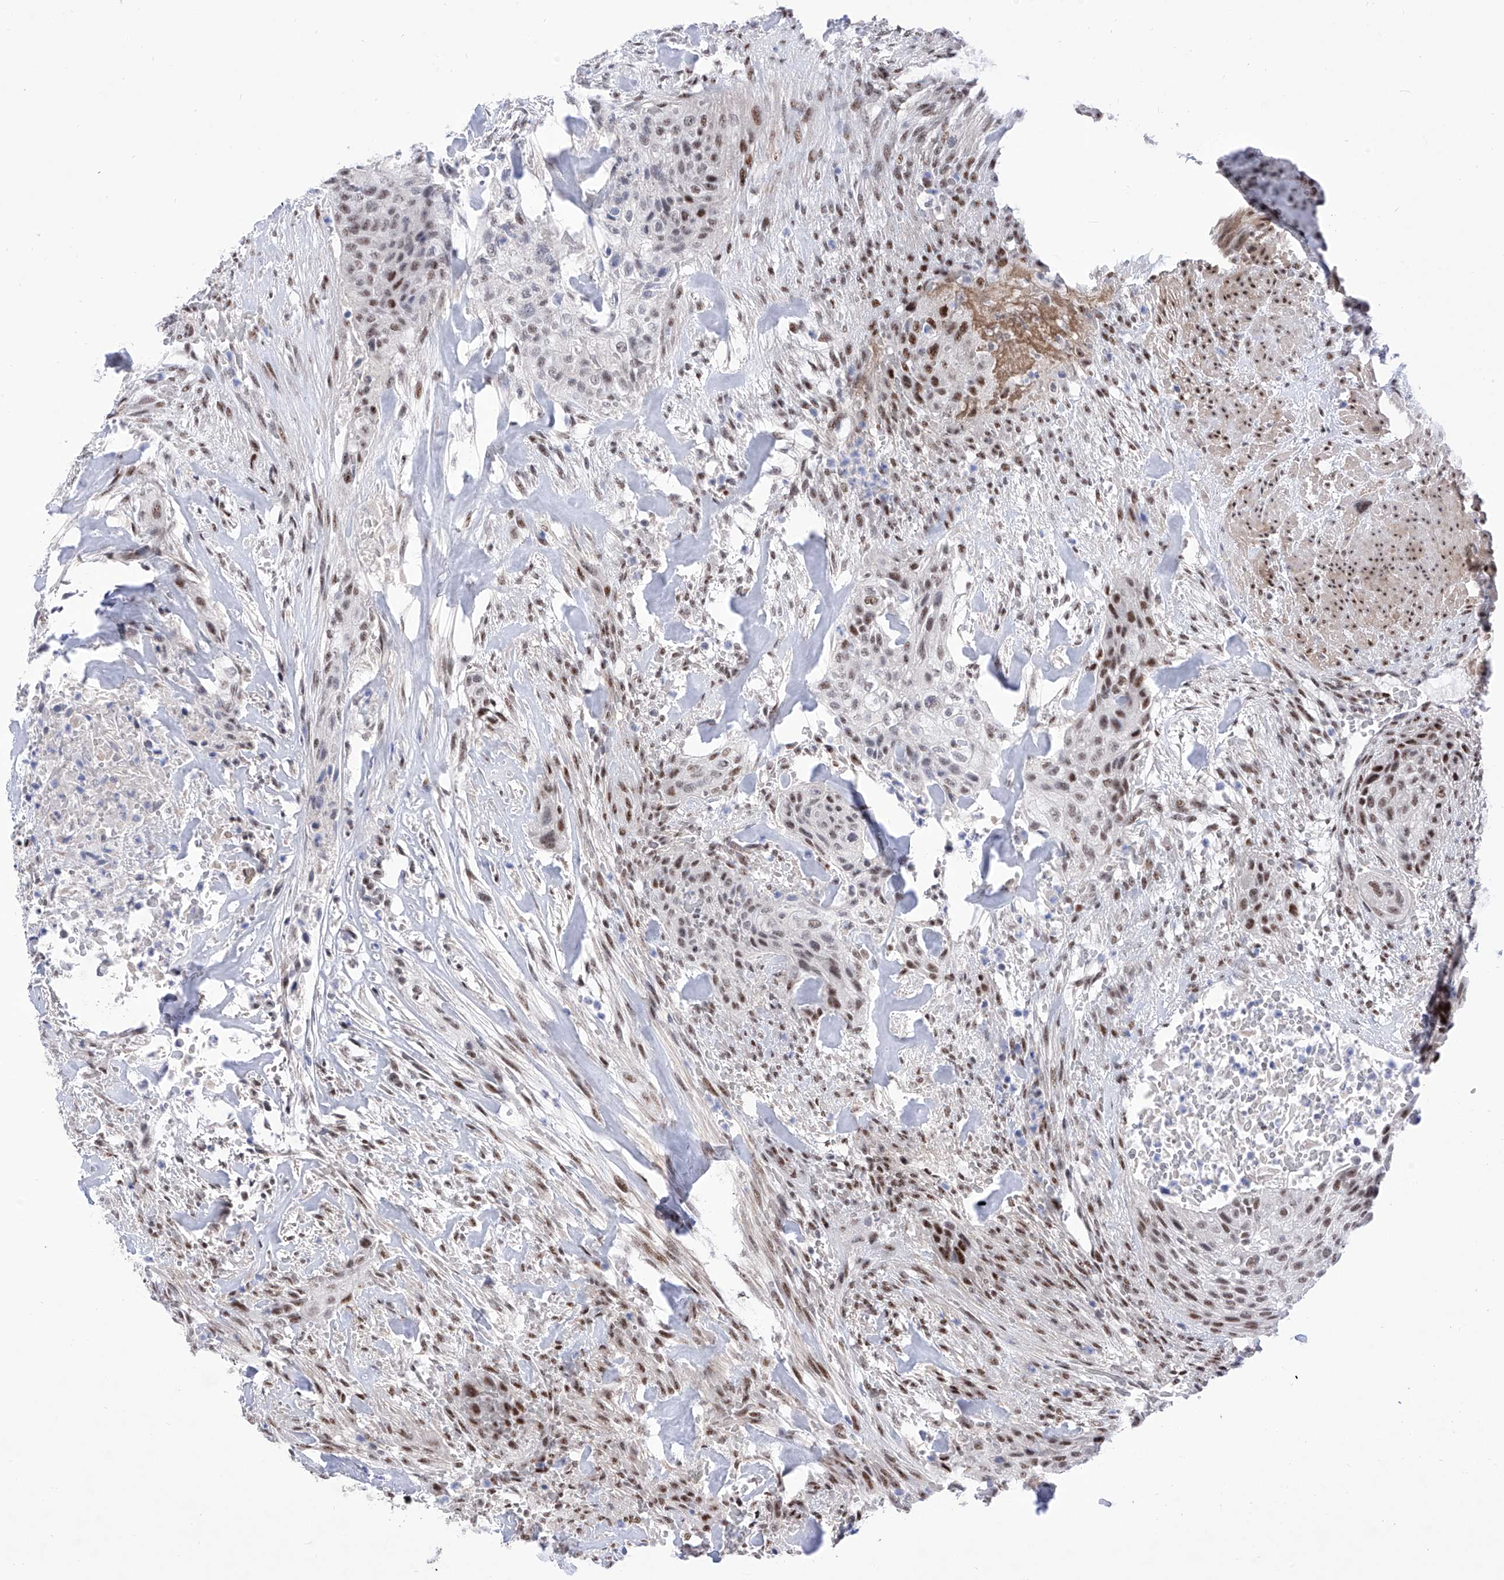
{"staining": {"intensity": "moderate", "quantity": ">75%", "location": "nuclear"}, "tissue": "urothelial cancer", "cell_type": "Tumor cells", "image_type": "cancer", "snomed": [{"axis": "morphology", "description": "Urothelial carcinoma, High grade"}, {"axis": "topography", "description": "Urinary bladder"}], "caption": "Protein expression by immunohistochemistry (IHC) displays moderate nuclear expression in approximately >75% of tumor cells in urothelial carcinoma (high-grade).", "gene": "ATN1", "patient": {"sex": "male", "age": 35}}